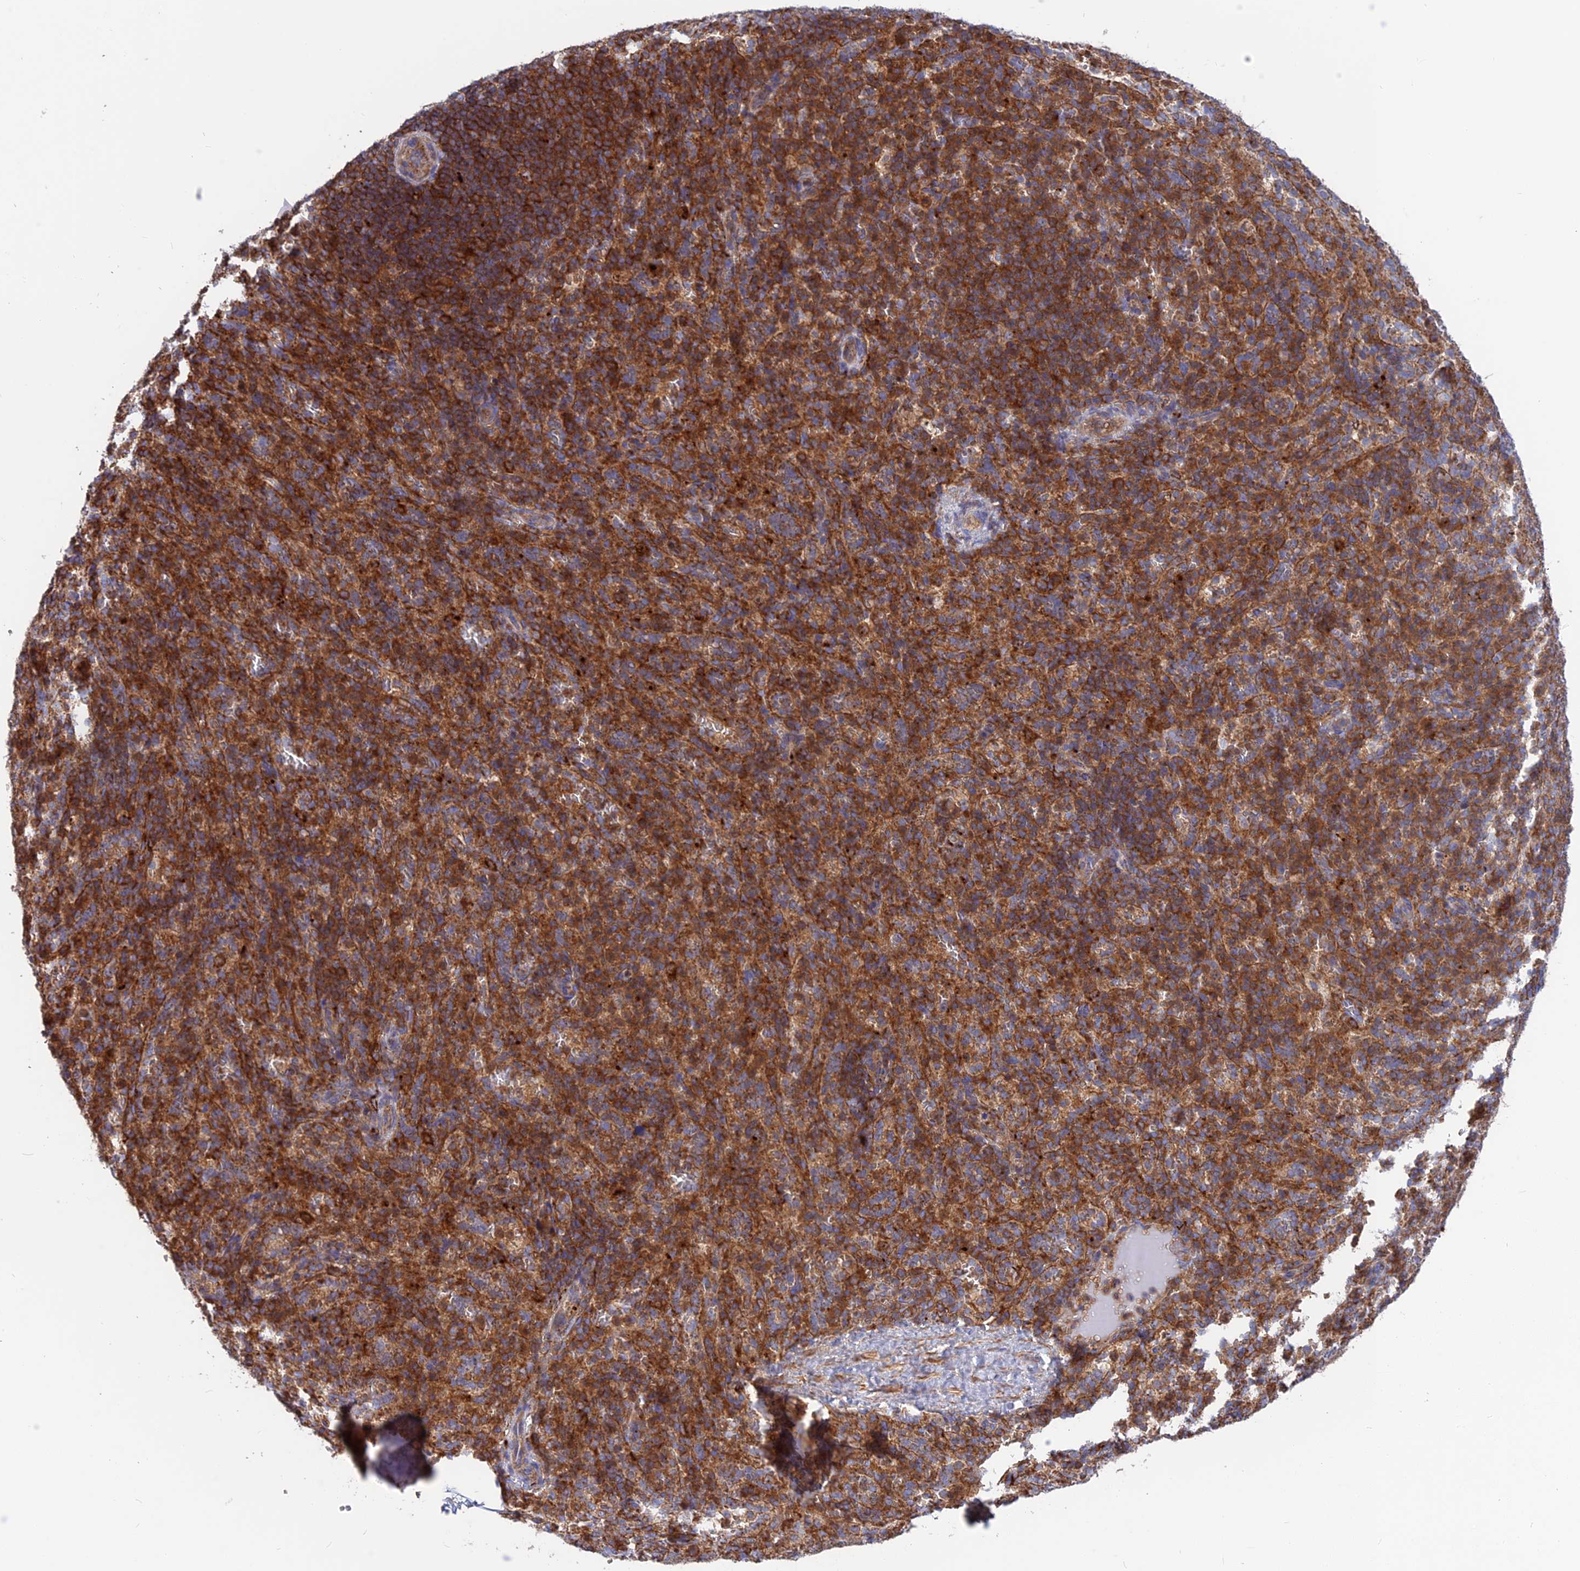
{"staining": {"intensity": "moderate", "quantity": ">75%", "location": "cytoplasmic/membranous"}, "tissue": "spleen", "cell_type": "Cells in red pulp", "image_type": "normal", "snomed": [{"axis": "morphology", "description": "Normal tissue, NOS"}, {"axis": "topography", "description": "Spleen"}], "caption": "Immunohistochemistry (IHC) photomicrograph of normal spleen: spleen stained using IHC shows medium levels of moderate protein expression localized specifically in the cytoplasmic/membranous of cells in red pulp, appearing as a cytoplasmic/membranous brown color.", "gene": "CPNE7", "patient": {"sex": "female", "age": 21}}